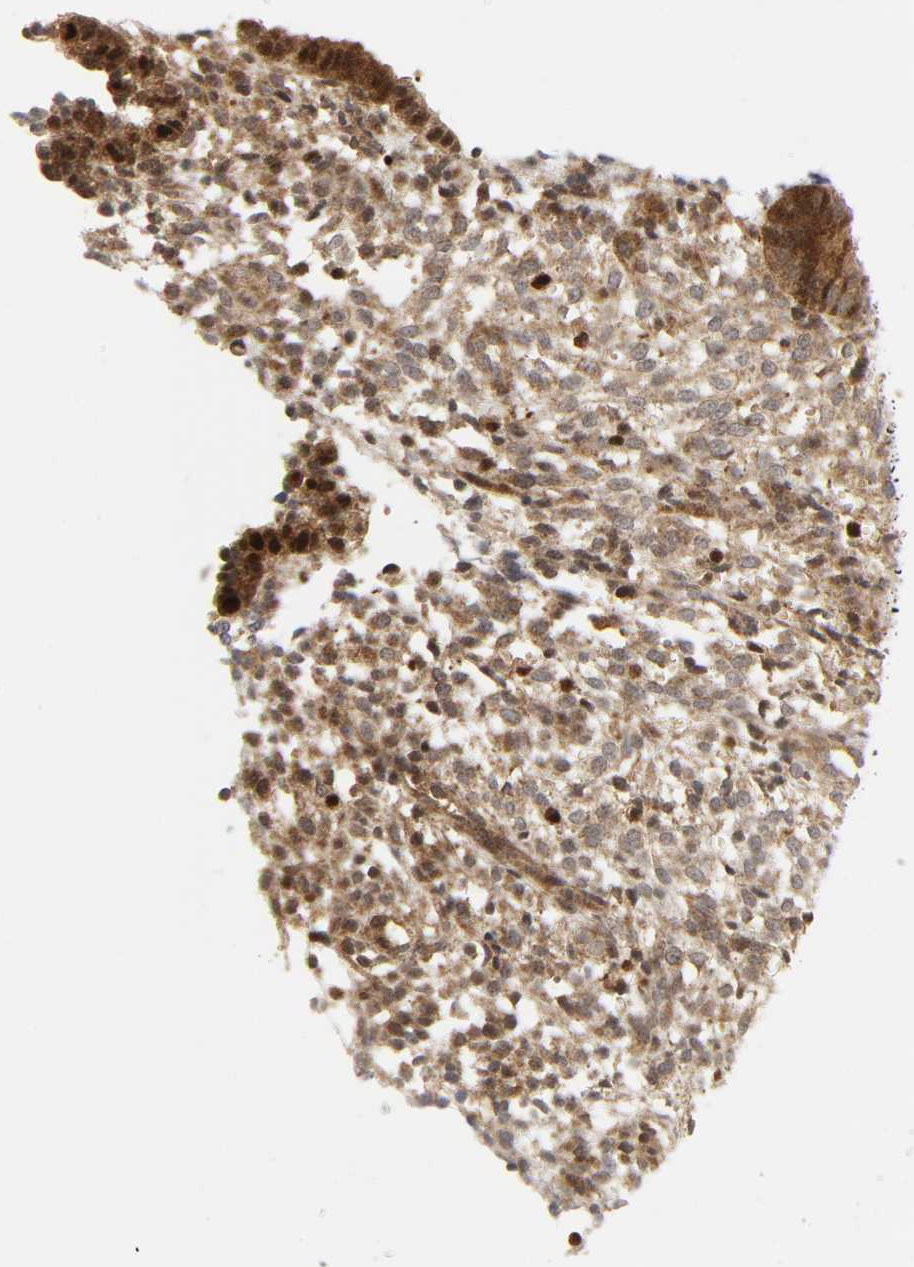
{"staining": {"intensity": "moderate", "quantity": ">75%", "location": "cytoplasmic/membranous"}, "tissue": "endometrium", "cell_type": "Cells in endometrial stroma", "image_type": "normal", "snomed": [{"axis": "morphology", "description": "Normal tissue, NOS"}, {"axis": "topography", "description": "Uterus"}, {"axis": "topography", "description": "Endometrium"}], "caption": "High-magnification brightfield microscopy of unremarkable endometrium stained with DAB (3,3'-diaminobenzidine) (brown) and counterstained with hematoxylin (blue). cells in endometrial stroma exhibit moderate cytoplasmic/membranous expression is appreciated in approximately>75% of cells. (IHC, brightfield microscopy, high magnification).", "gene": "CHUK", "patient": {"sex": "female", "age": 33}}